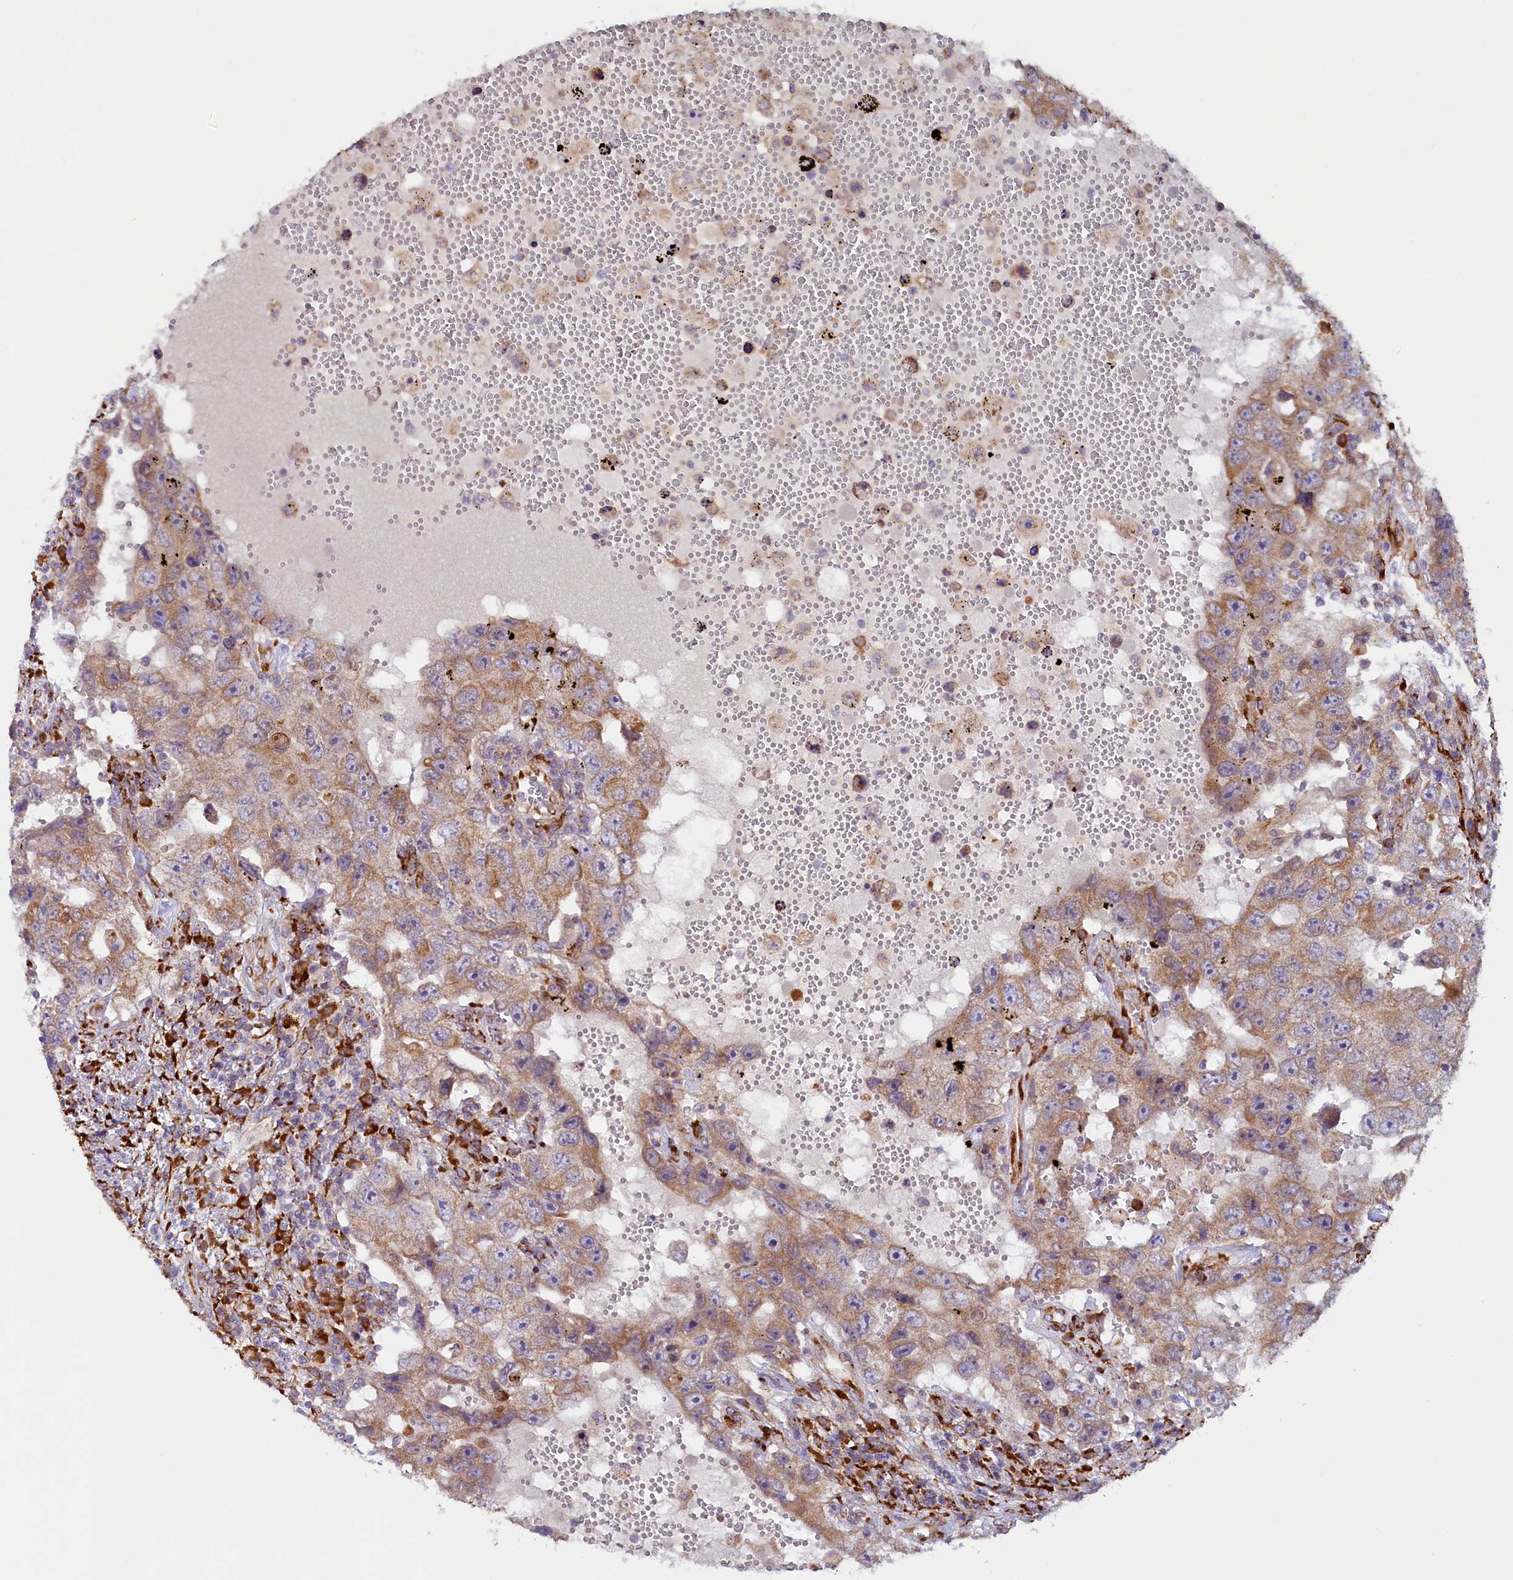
{"staining": {"intensity": "moderate", "quantity": ">75%", "location": "cytoplasmic/membranous"}, "tissue": "testis cancer", "cell_type": "Tumor cells", "image_type": "cancer", "snomed": [{"axis": "morphology", "description": "Carcinoma, Embryonal, NOS"}, {"axis": "topography", "description": "Testis"}], "caption": "Human embryonal carcinoma (testis) stained with a brown dye shows moderate cytoplasmic/membranous positive expression in about >75% of tumor cells.", "gene": "SSC5D", "patient": {"sex": "male", "age": 26}}